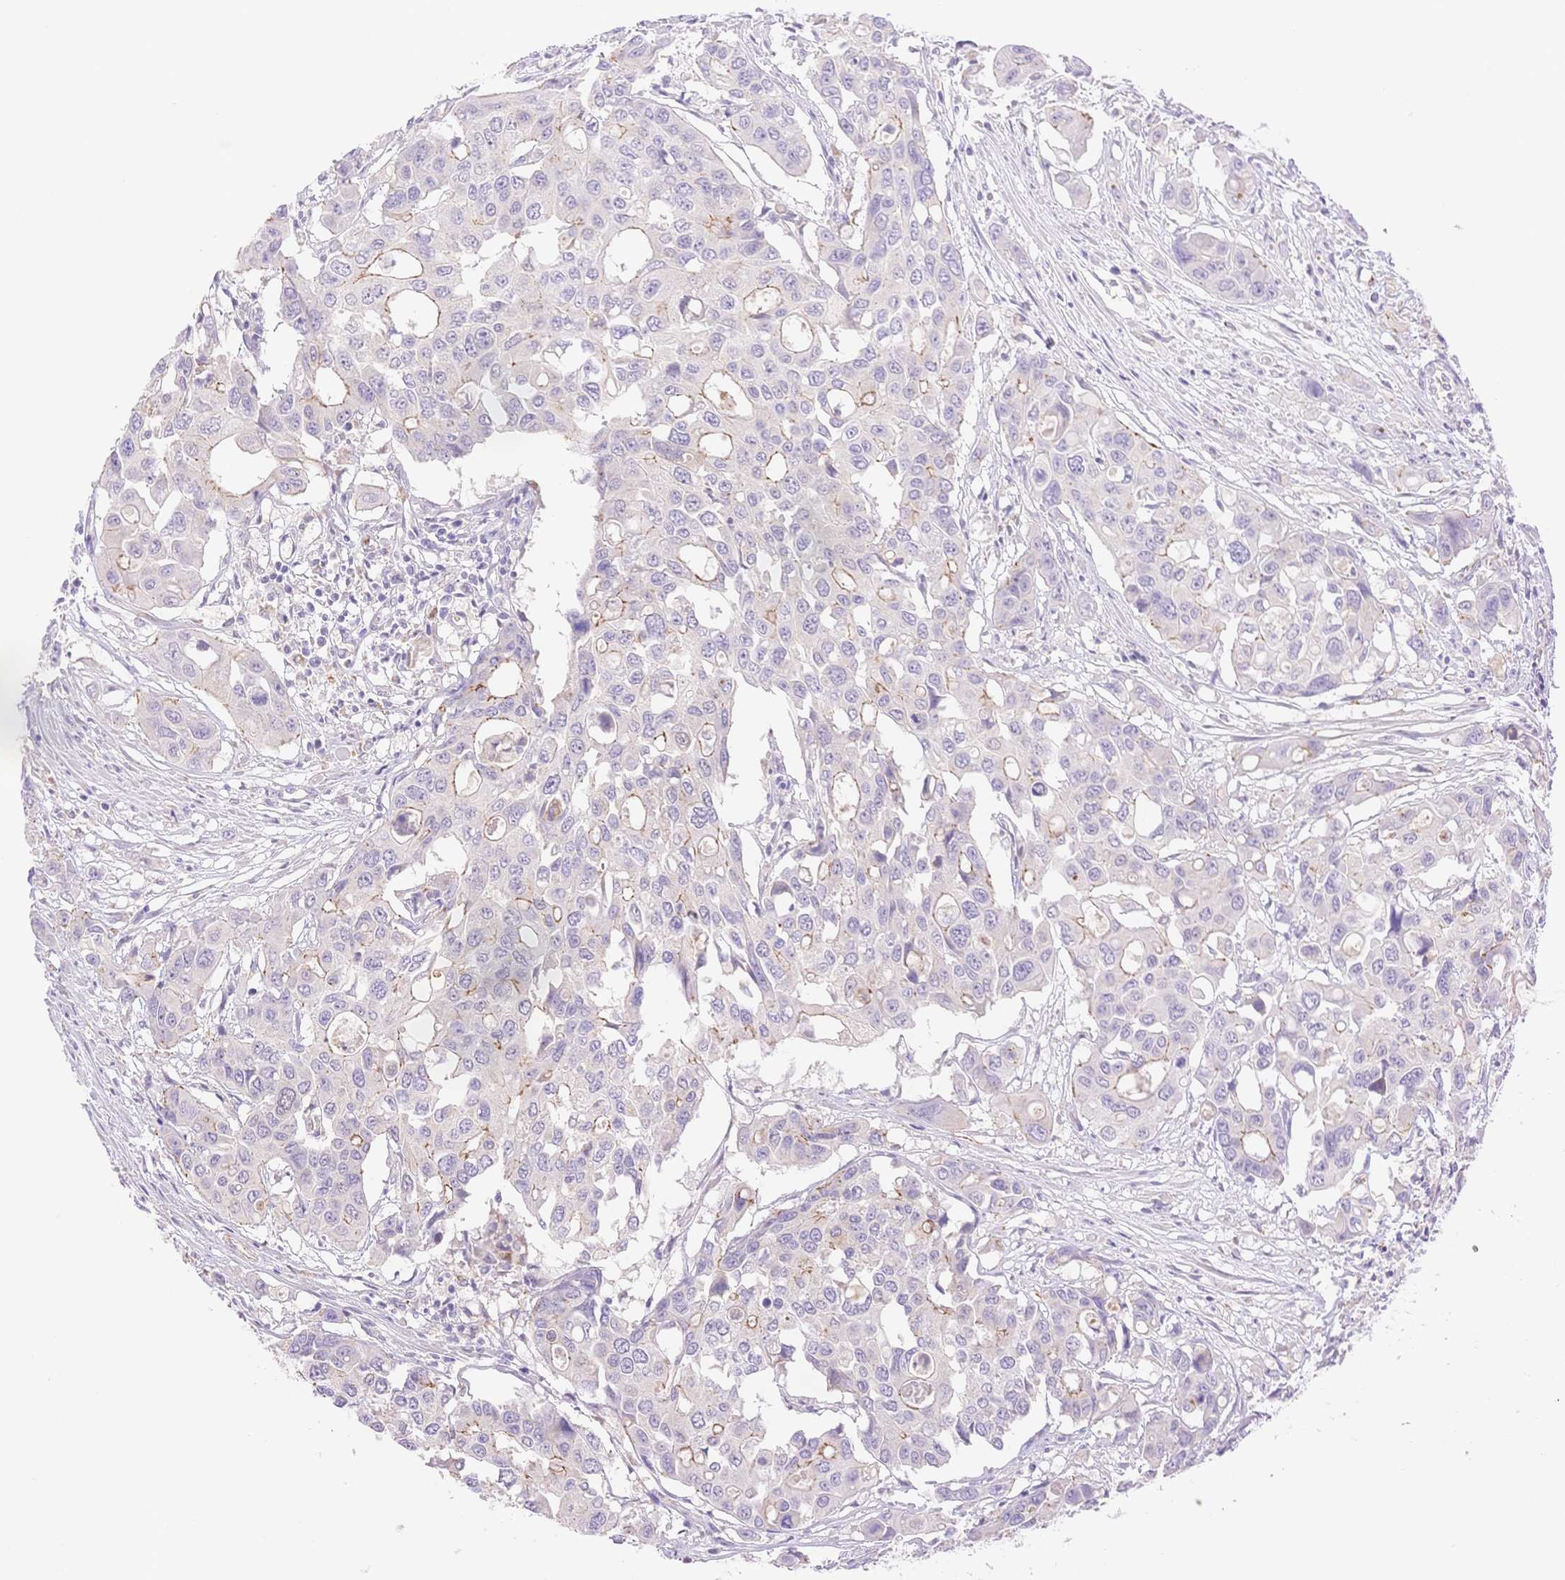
{"staining": {"intensity": "negative", "quantity": "none", "location": "none"}, "tissue": "colorectal cancer", "cell_type": "Tumor cells", "image_type": "cancer", "snomed": [{"axis": "morphology", "description": "Adenocarcinoma, NOS"}, {"axis": "topography", "description": "Colon"}], "caption": "Immunohistochemical staining of colorectal adenocarcinoma shows no significant expression in tumor cells.", "gene": "WDR54", "patient": {"sex": "male", "age": 77}}